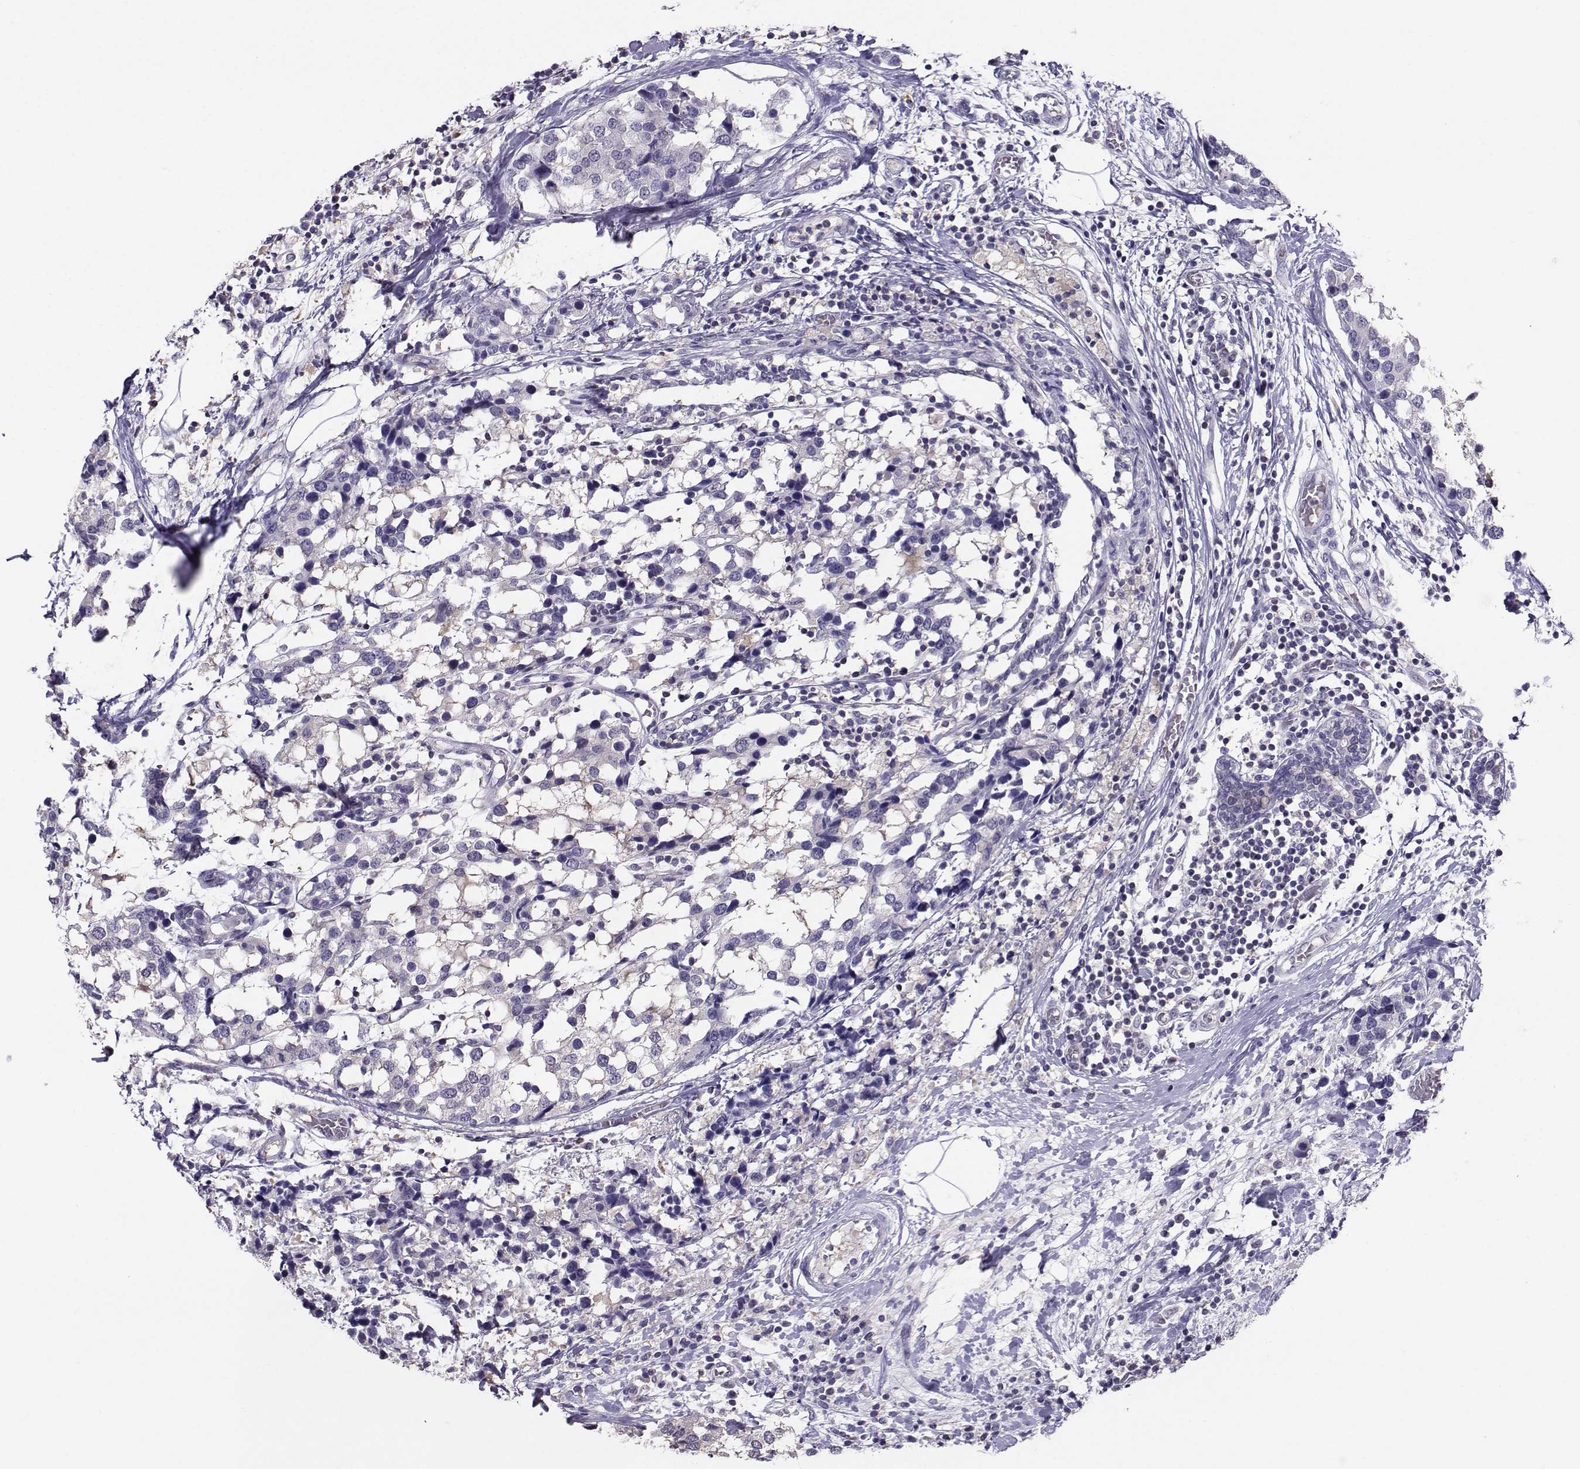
{"staining": {"intensity": "negative", "quantity": "none", "location": "none"}, "tissue": "breast cancer", "cell_type": "Tumor cells", "image_type": "cancer", "snomed": [{"axis": "morphology", "description": "Lobular carcinoma"}, {"axis": "topography", "description": "Breast"}], "caption": "Immunohistochemical staining of lobular carcinoma (breast) exhibits no significant staining in tumor cells. (IHC, brightfield microscopy, high magnification).", "gene": "PGK1", "patient": {"sex": "female", "age": 59}}